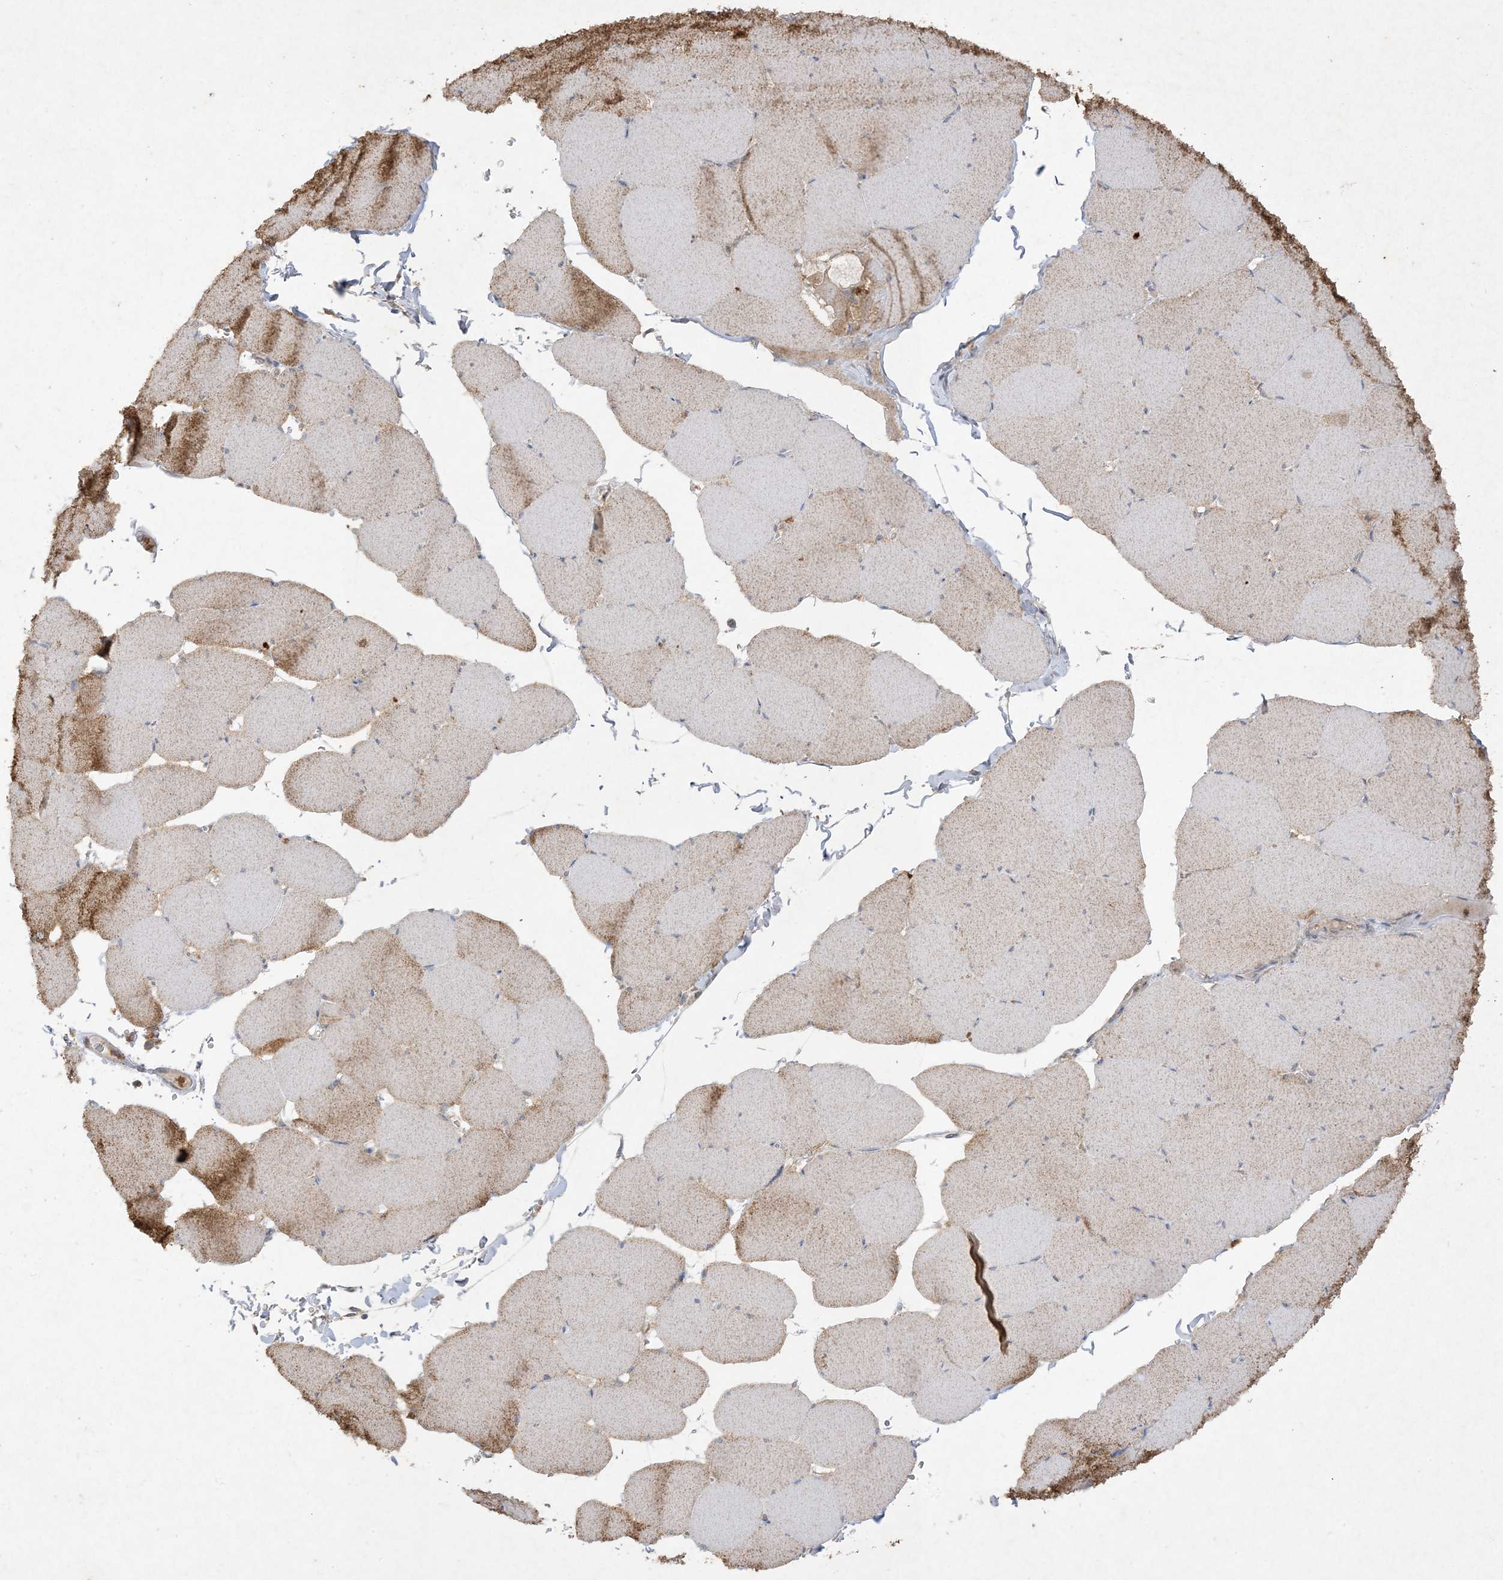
{"staining": {"intensity": "moderate", "quantity": "25%-75%", "location": "cytoplasmic/membranous"}, "tissue": "skeletal muscle", "cell_type": "Myocytes", "image_type": "normal", "snomed": [{"axis": "morphology", "description": "Normal tissue, NOS"}, {"axis": "topography", "description": "Skeletal muscle"}, {"axis": "topography", "description": "Head-Neck"}], "caption": "High-power microscopy captured an immunohistochemistry (IHC) micrograph of benign skeletal muscle, revealing moderate cytoplasmic/membranous positivity in approximately 25%-75% of myocytes.", "gene": "UBE2C", "patient": {"sex": "male", "age": 66}}